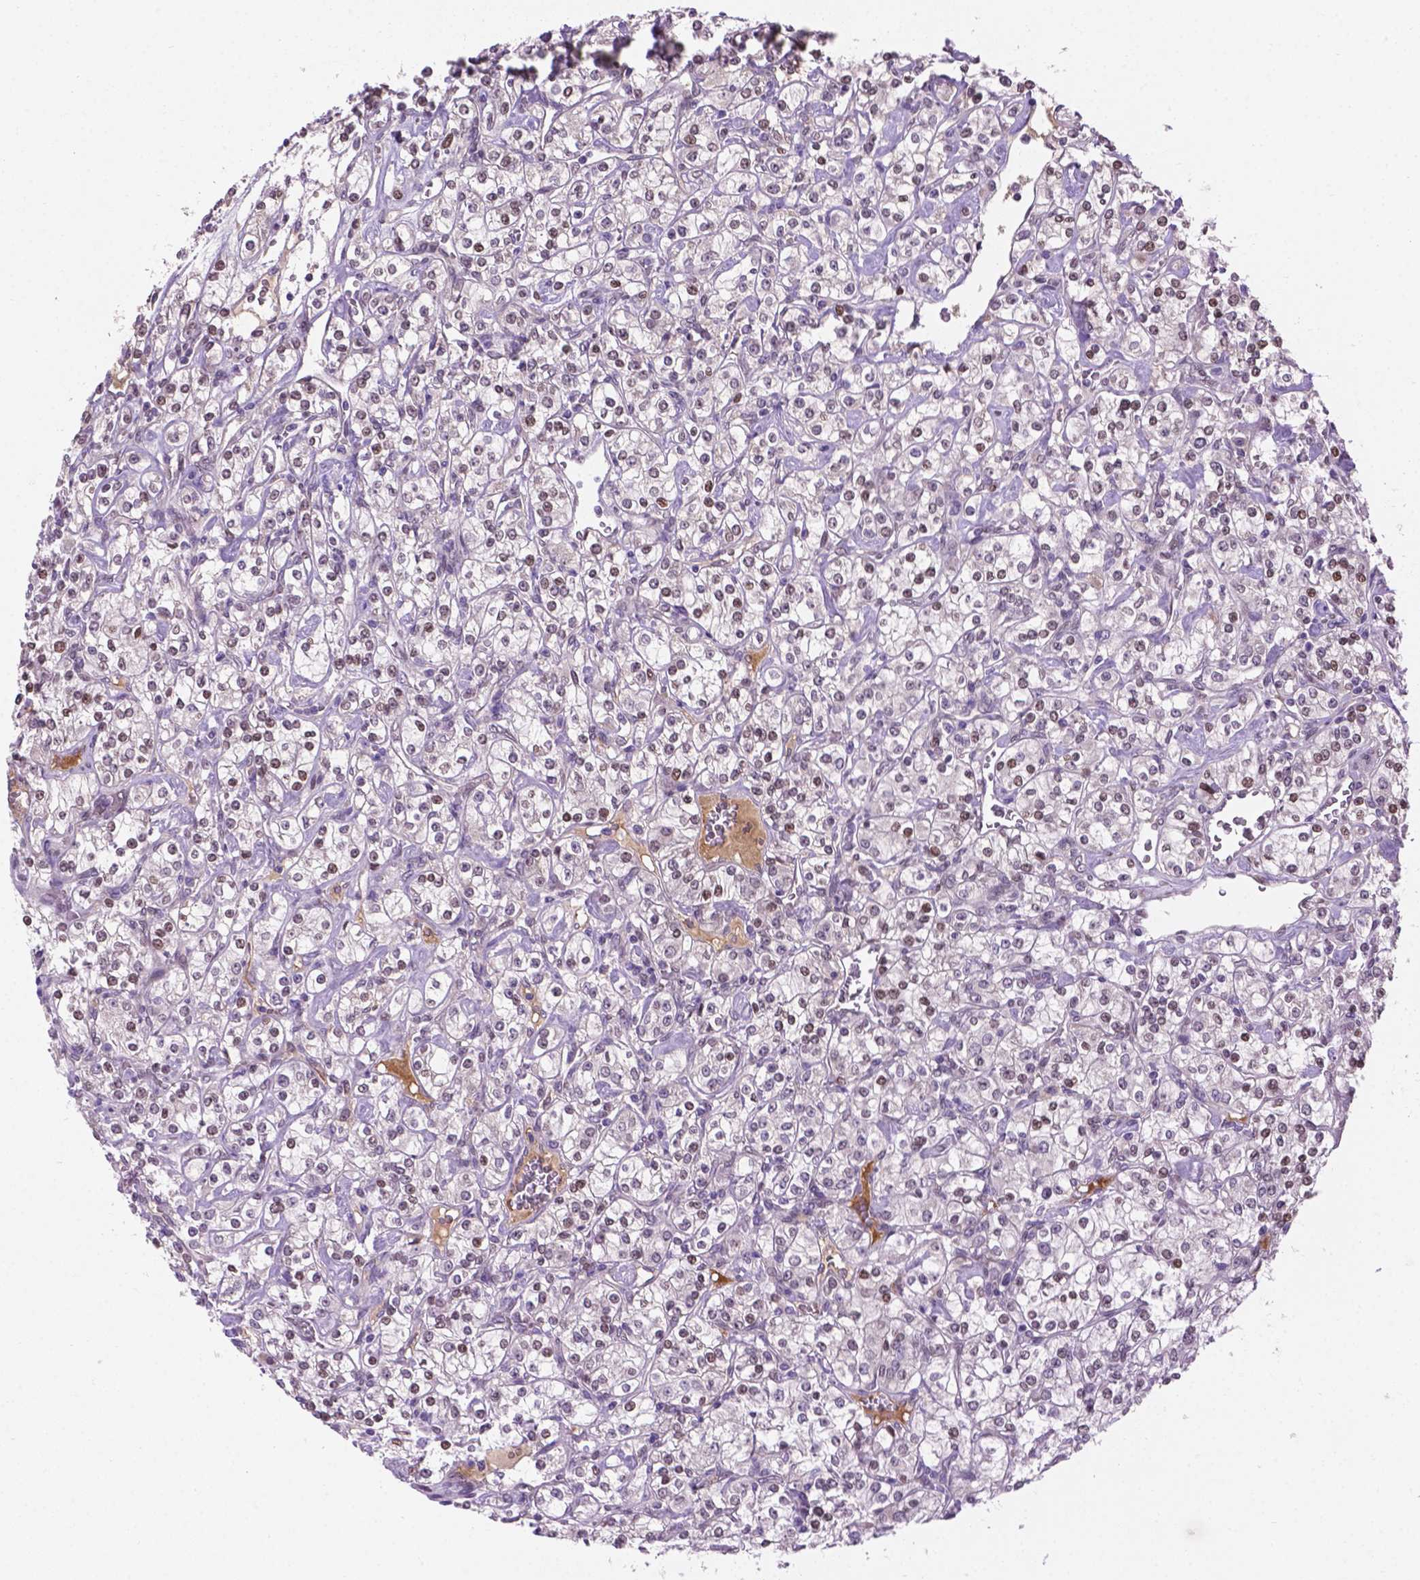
{"staining": {"intensity": "weak", "quantity": "25%-75%", "location": "nuclear"}, "tissue": "renal cancer", "cell_type": "Tumor cells", "image_type": "cancer", "snomed": [{"axis": "morphology", "description": "Adenocarcinoma, NOS"}, {"axis": "topography", "description": "Kidney"}], "caption": "Renal adenocarcinoma was stained to show a protein in brown. There is low levels of weak nuclear staining in about 25%-75% of tumor cells.", "gene": "IRF6", "patient": {"sex": "male", "age": 77}}